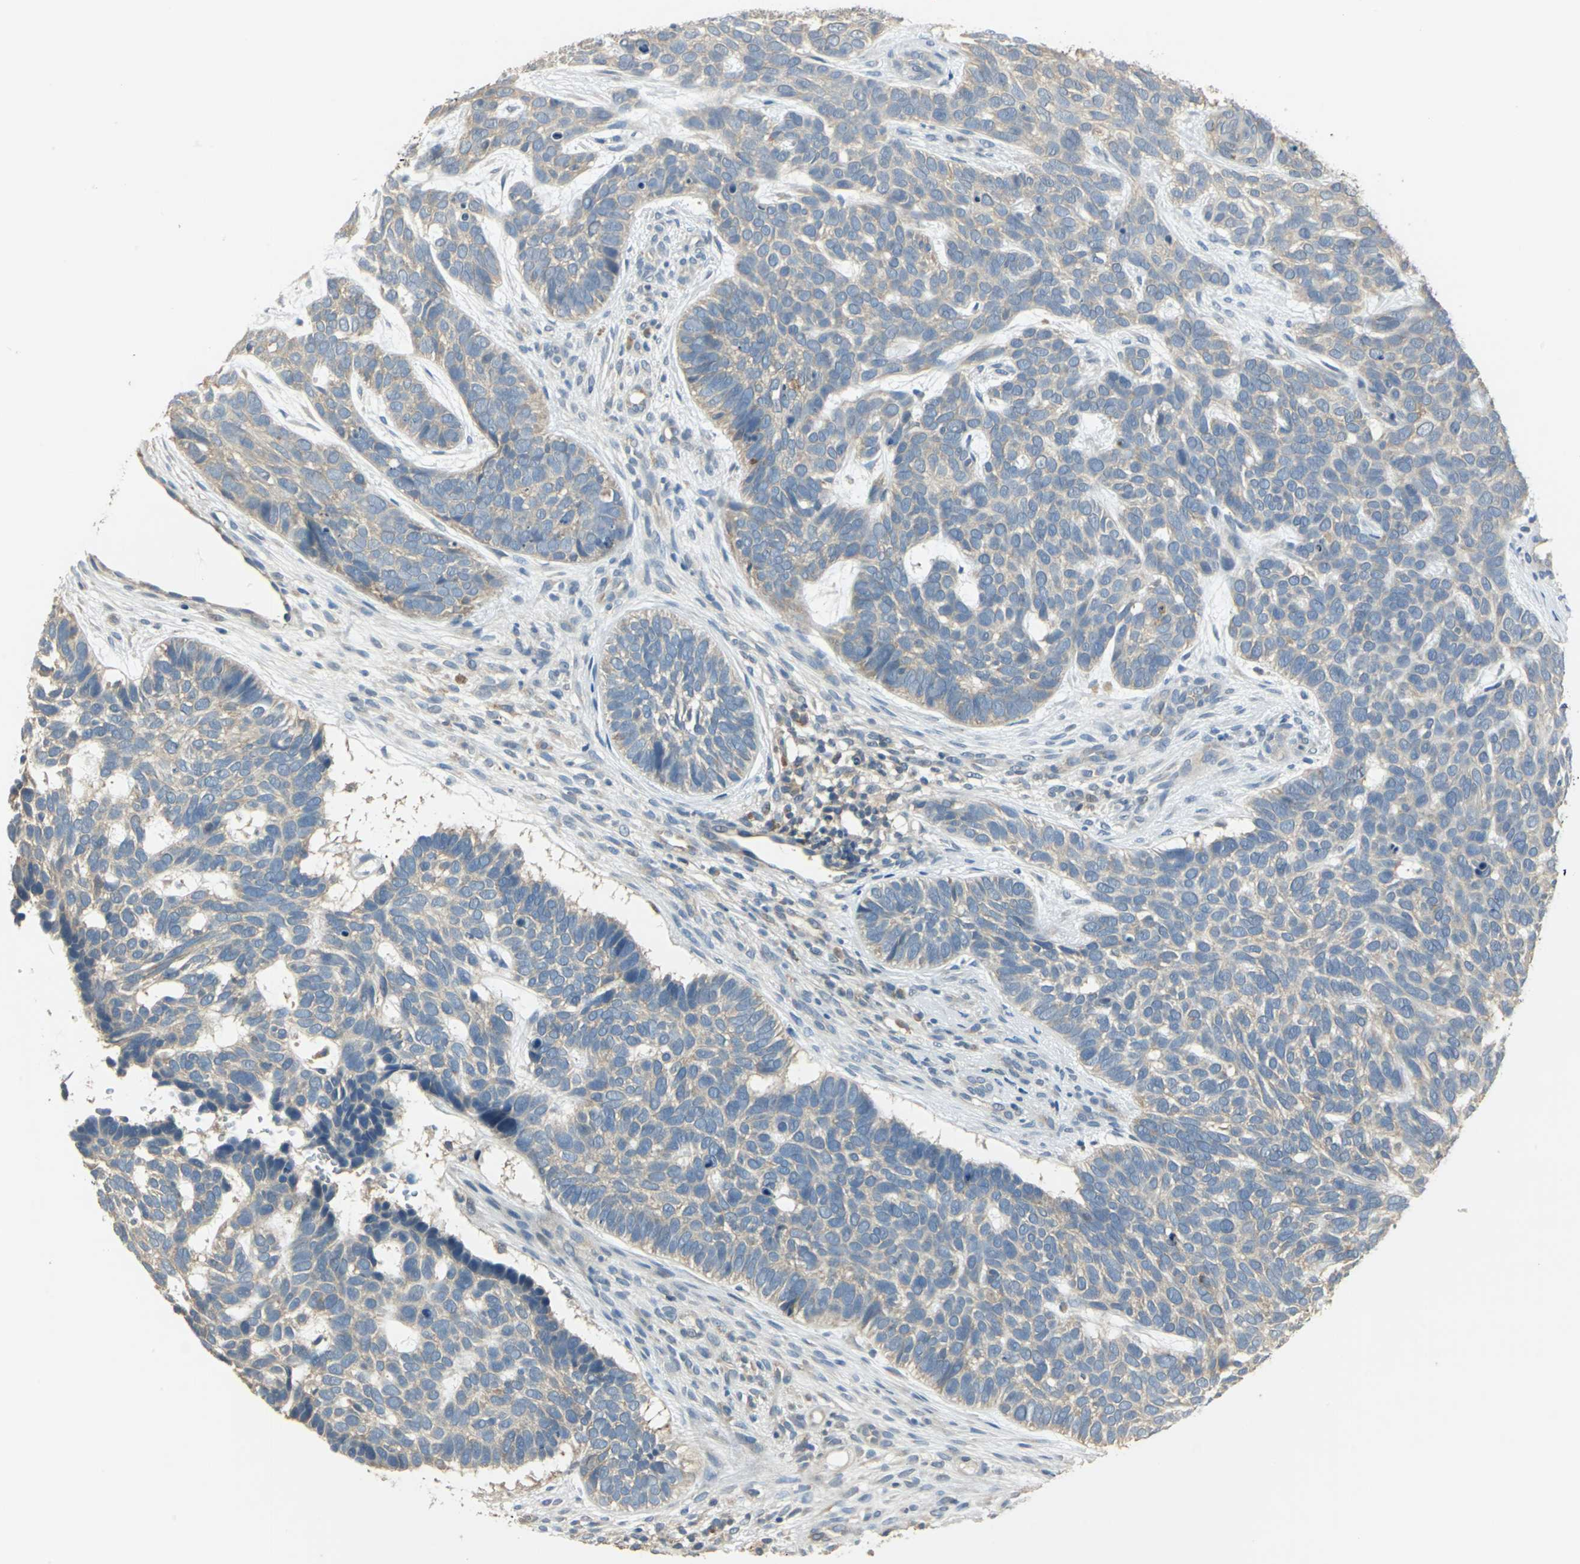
{"staining": {"intensity": "moderate", "quantity": "25%-75%", "location": "cytoplasmic/membranous"}, "tissue": "skin cancer", "cell_type": "Tumor cells", "image_type": "cancer", "snomed": [{"axis": "morphology", "description": "Basal cell carcinoma"}, {"axis": "topography", "description": "Skin"}], "caption": "Moderate cytoplasmic/membranous protein expression is present in approximately 25%-75% of tumor cells in skin cancer.", "gene": "SHC2", "patient": {"sex": "male", "age": 87}}